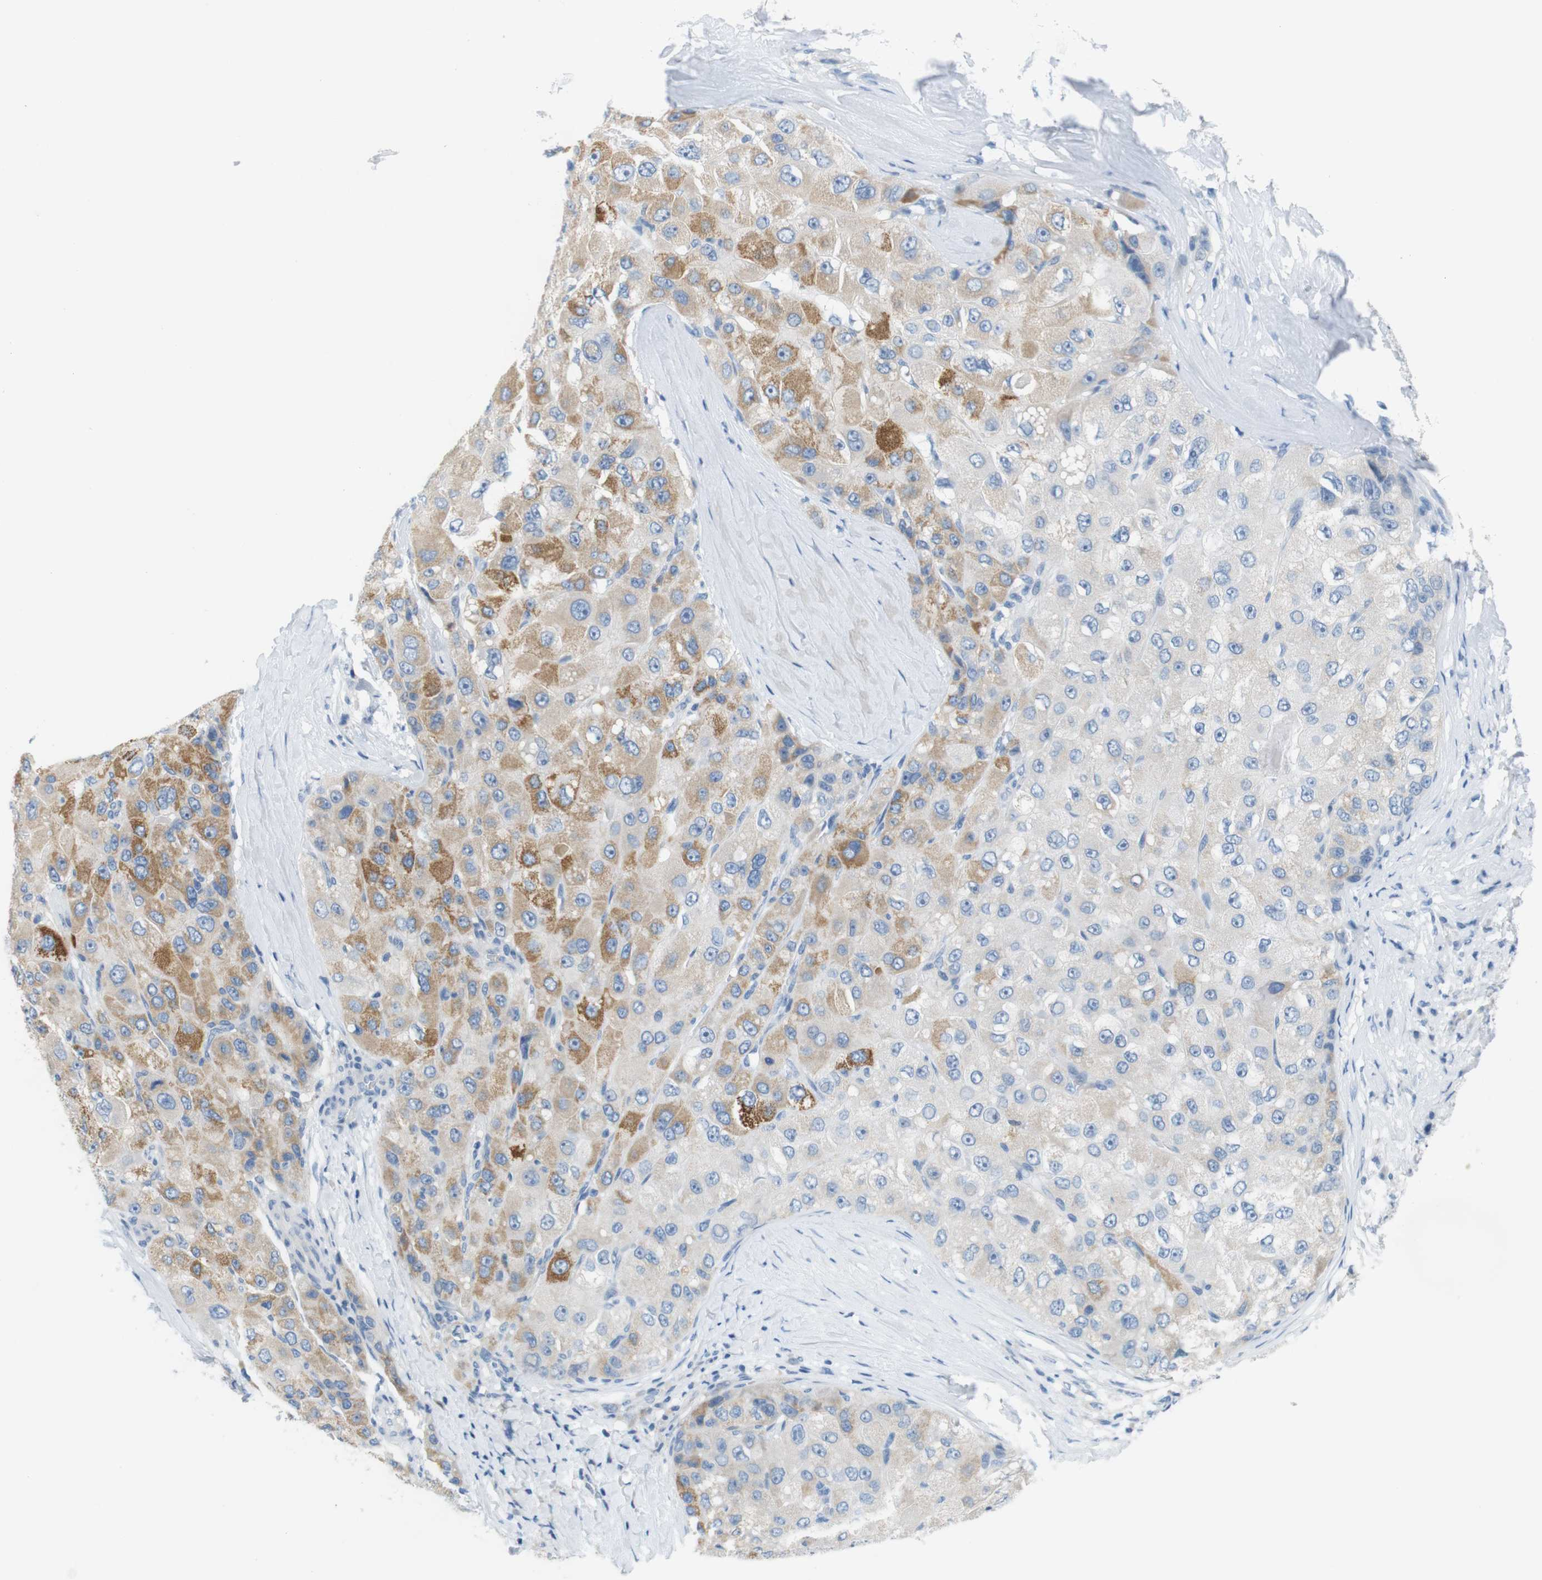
{"staining": {"intensity": "moderate", "quantity": "25%-75%", "location": "cytoplasmic/membranous"}, "tissue": "liver cancer", "cell_type": "Tumor cells", "image_type": "cancer", "snomed": [{"axis": "morphology", "description": "Carcinoma, Hepatocellular, NOS"}, {"axis": "topography", "description": "Liver"}], "caption": "Immunohistochemistry (IHC) (DAB) staining of liver cancer (hepatocellular carcinoma) exhibits moderate cytoplasmic/membranous protein positivity in approximately 25%-75% of tumor cells.", "gene": "LRRK2", "patient": {"sex": "male", "age": 80}}